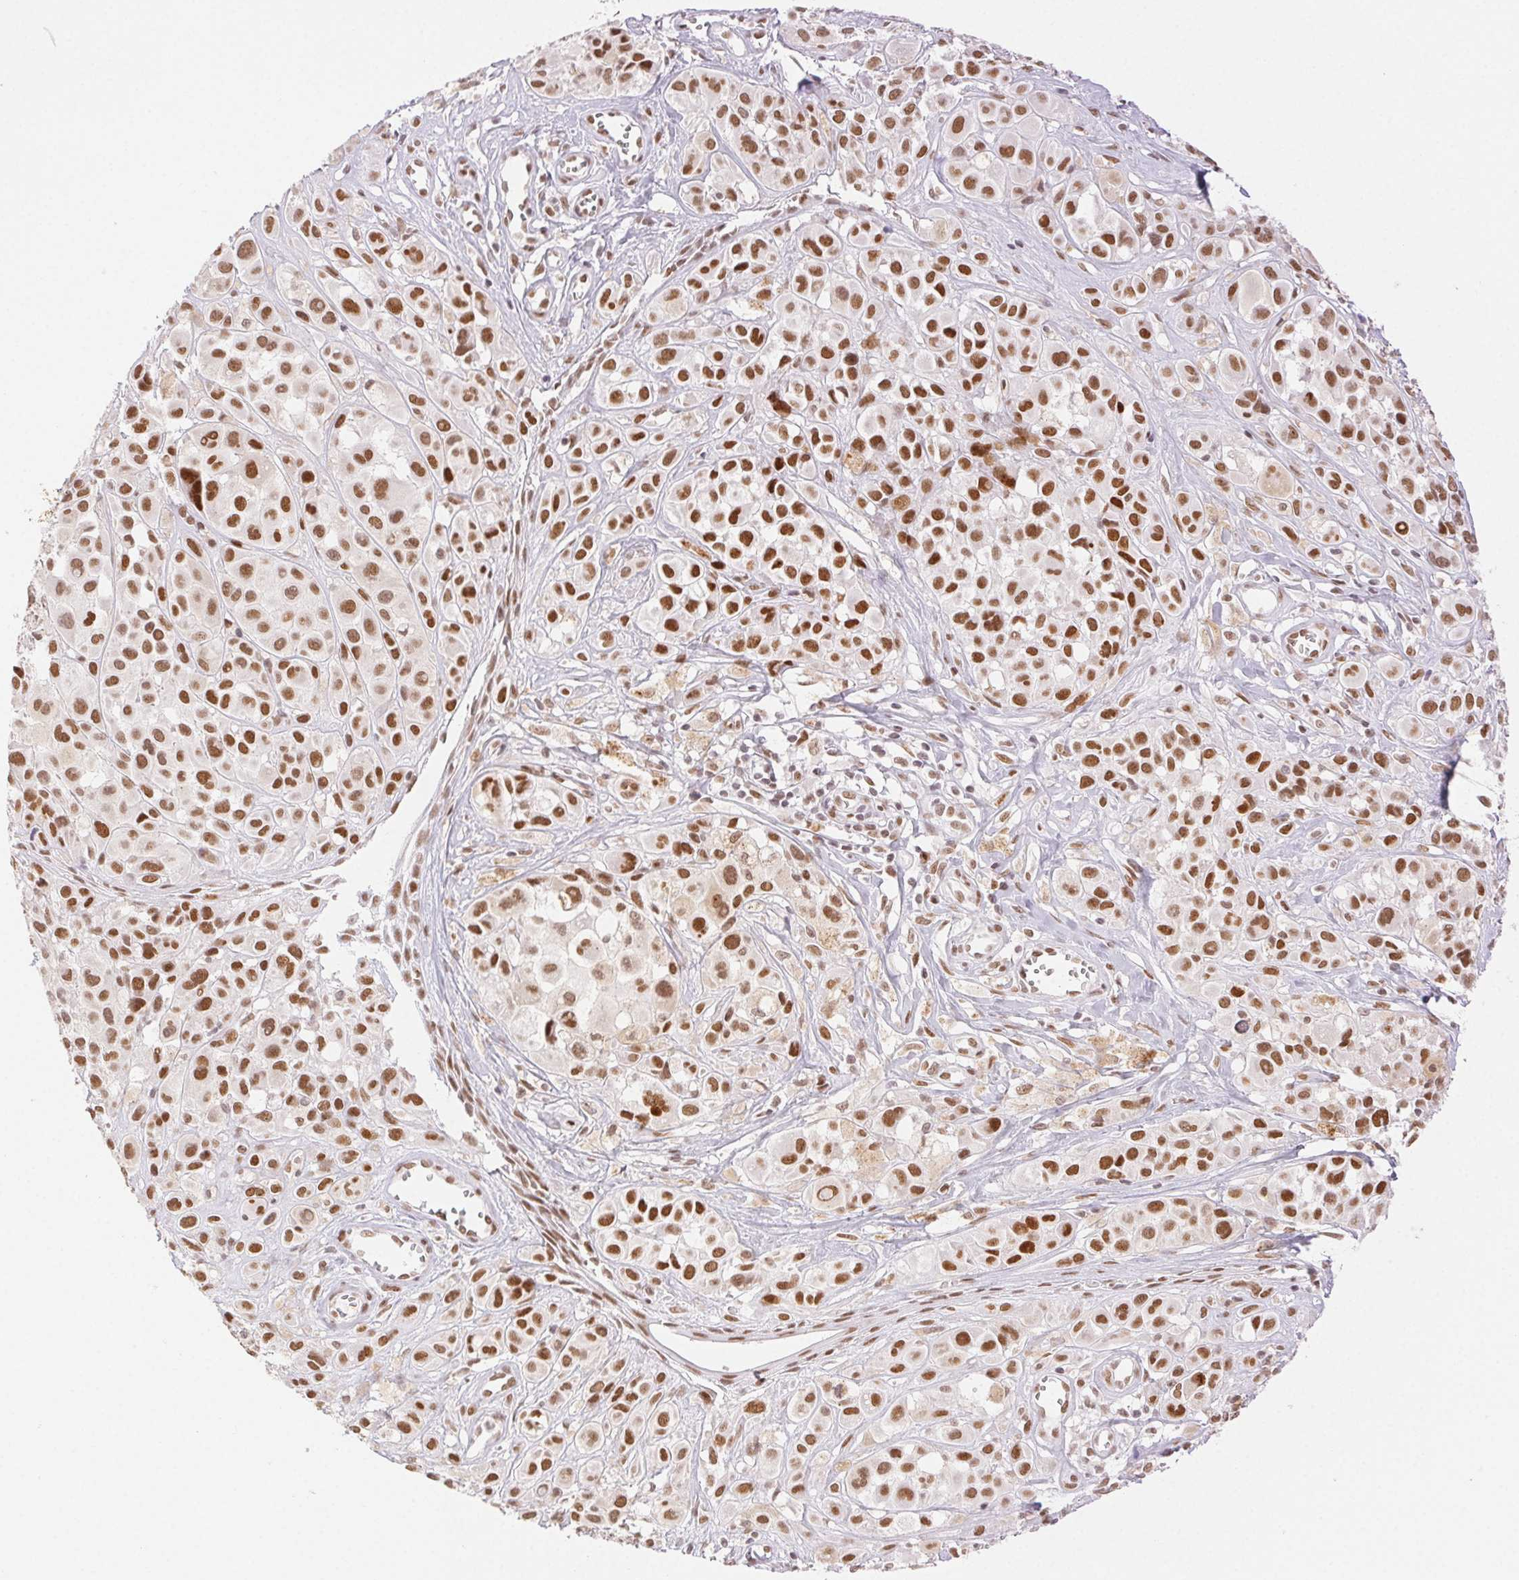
{"staining": {"intensity": "moderate", "quantity": ">75%", "location": "nuclear"}, "tissue": "melanoma", "cell_type": "Tumor cells", "image_type": "cancer", "snomed": [{"axis": "morphology", "description": "Malignant melanoma, NOS"}, {"axis": "topography", "description": "Skin"}], "caption": "Moderate nuclear positivity for a protein is identified in about >75% of tumor cells of malignant melanoma using immunohistochemistry.", "gene": "H2AZ2", "patient": {"sex": "male", "age": 77}}